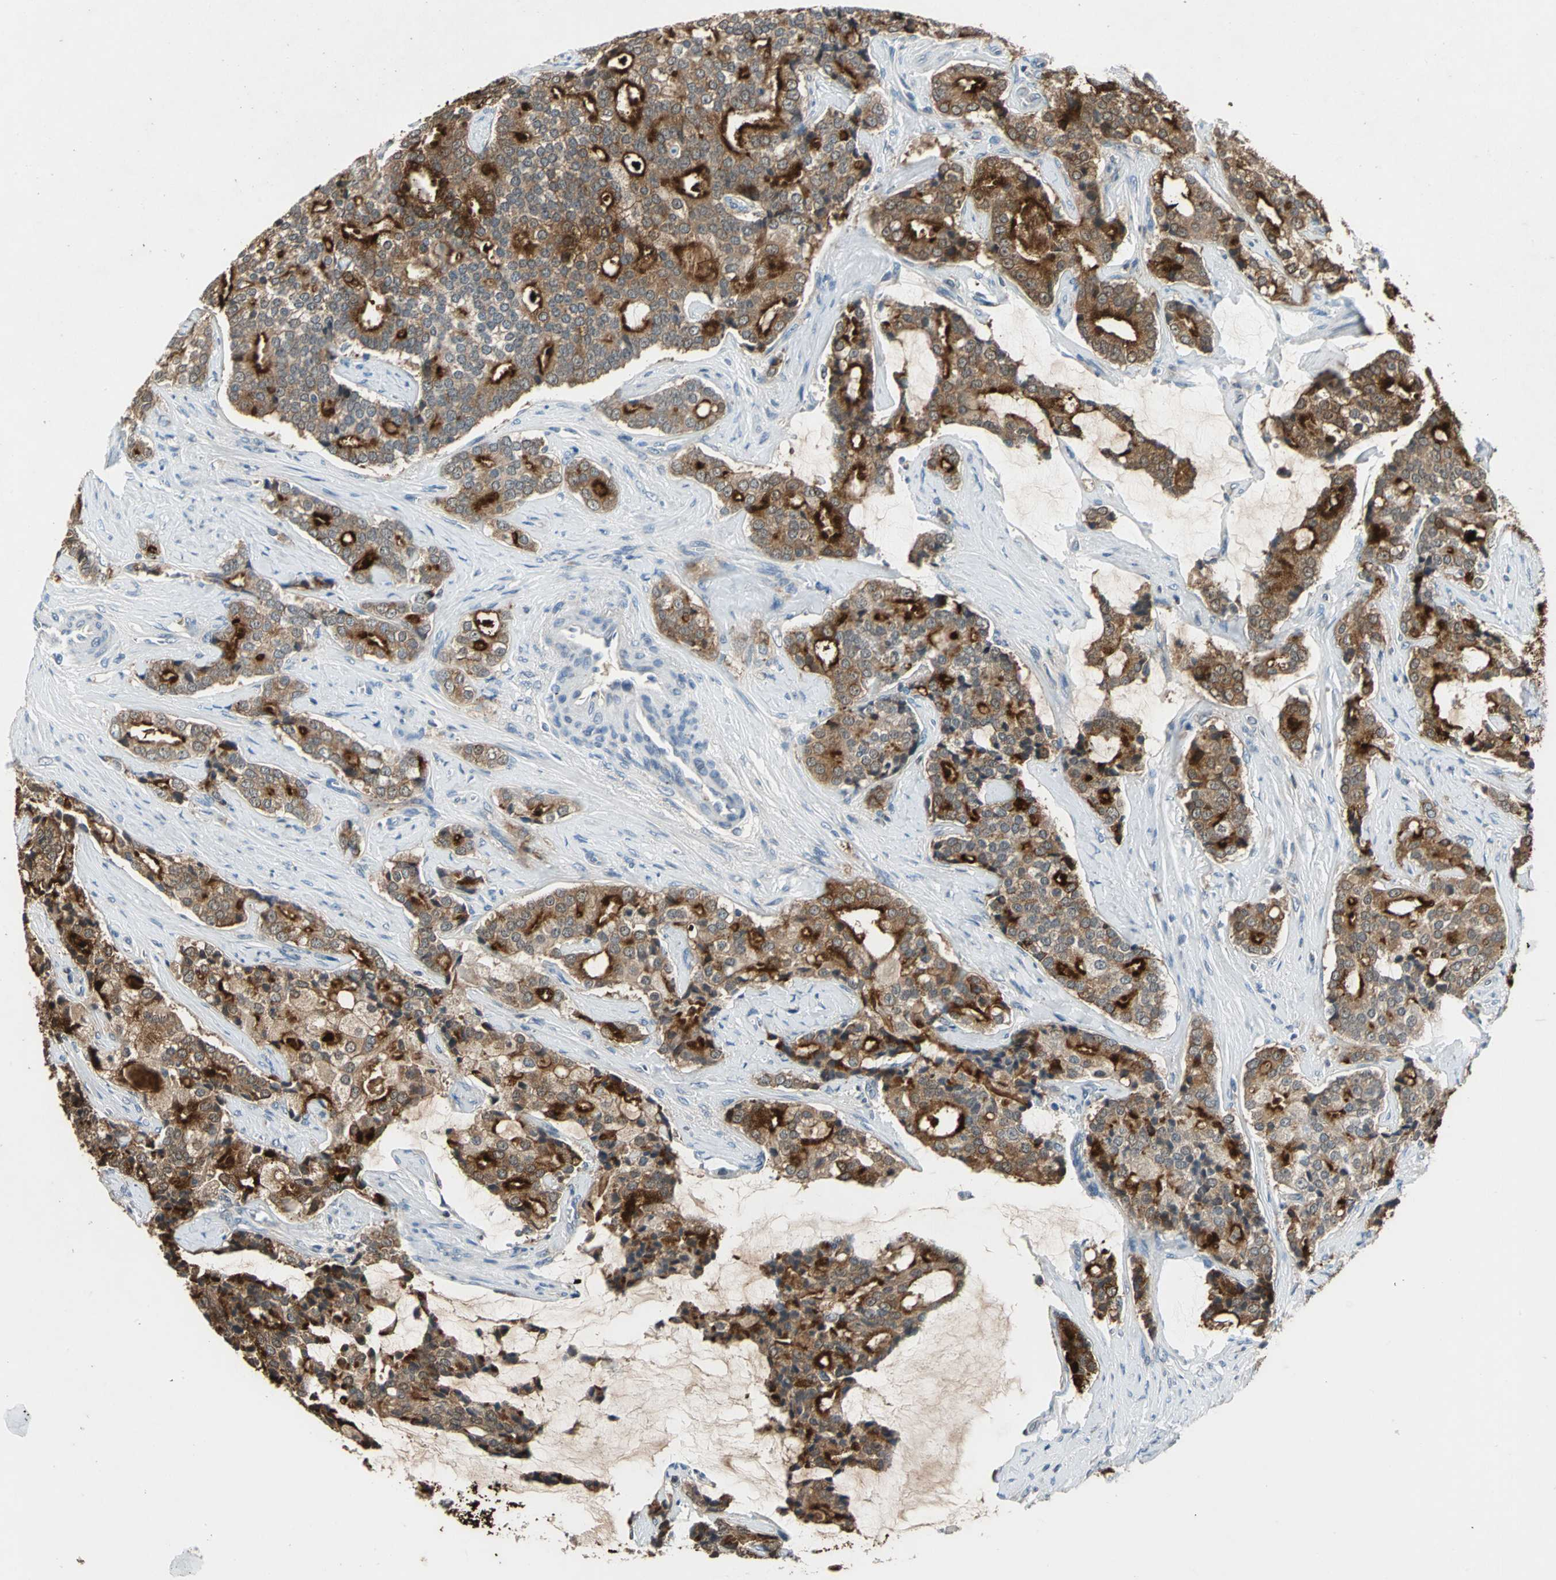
{"staining": {"intensity": "strong", "quantity": ">75%", "location": "cytoplasmic/membranous"}, "tissue": "prostate cancer", "cell_type": "Tumor cells", "image_type": "cancer", "snomed": [{"axis": "morphology", "description": "Adenocarcinoma, Low grade"}, {"axis": "topography", "description": "Prostate"}], "caption": "Immunohistochemical staining of prostate low-grade adenocarcinoma displays strong cytoplasmic/membranous protein staining in approximately >75% of tumor cells. Nuclei are stained in blue.", "gene": "ZNF415", "patient": {"sex": "male", "age": 58}}